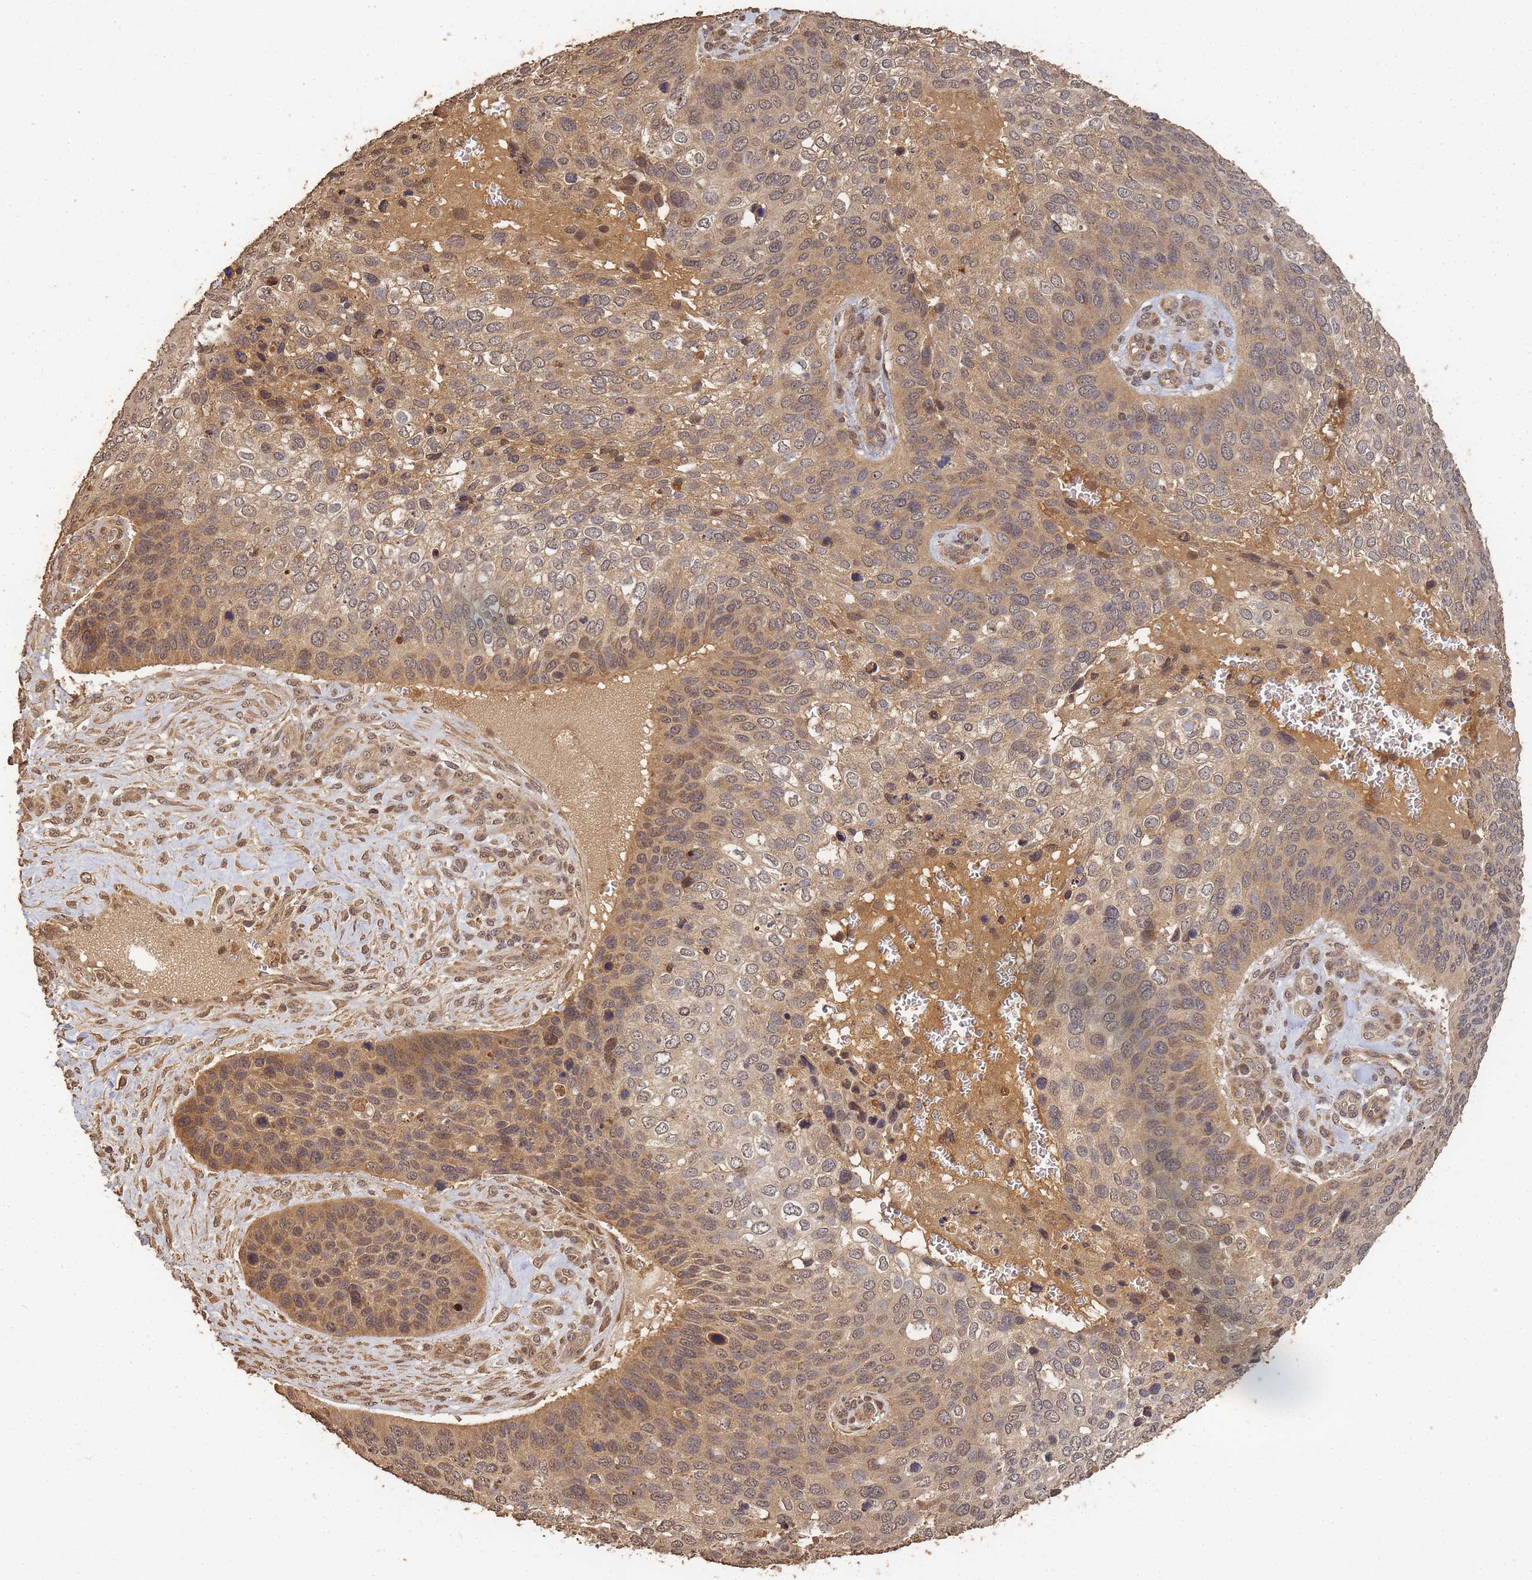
{"staining": {"intensity": "weak", "quantity": ">75%", "location": "cytoplasmic/membranous,nuclear"}, "tissue": "skin cancer", "cell_type": "Tumor cells", "image_type": "cancer", "snomed": [{"axis": "morphology", "description": "Basal cell carcinoma"}, {"axis": "topography", "description": "Skin"}], "caption": "Immunohistochemistry of skin basal cell carcinoma shows low levels of weak cytoplasmic/membranous and nuclear staining in approximately >75% of tumor cells.", "gene": "ALKBH1", "patient": {"sex": "female", "age": 74}}